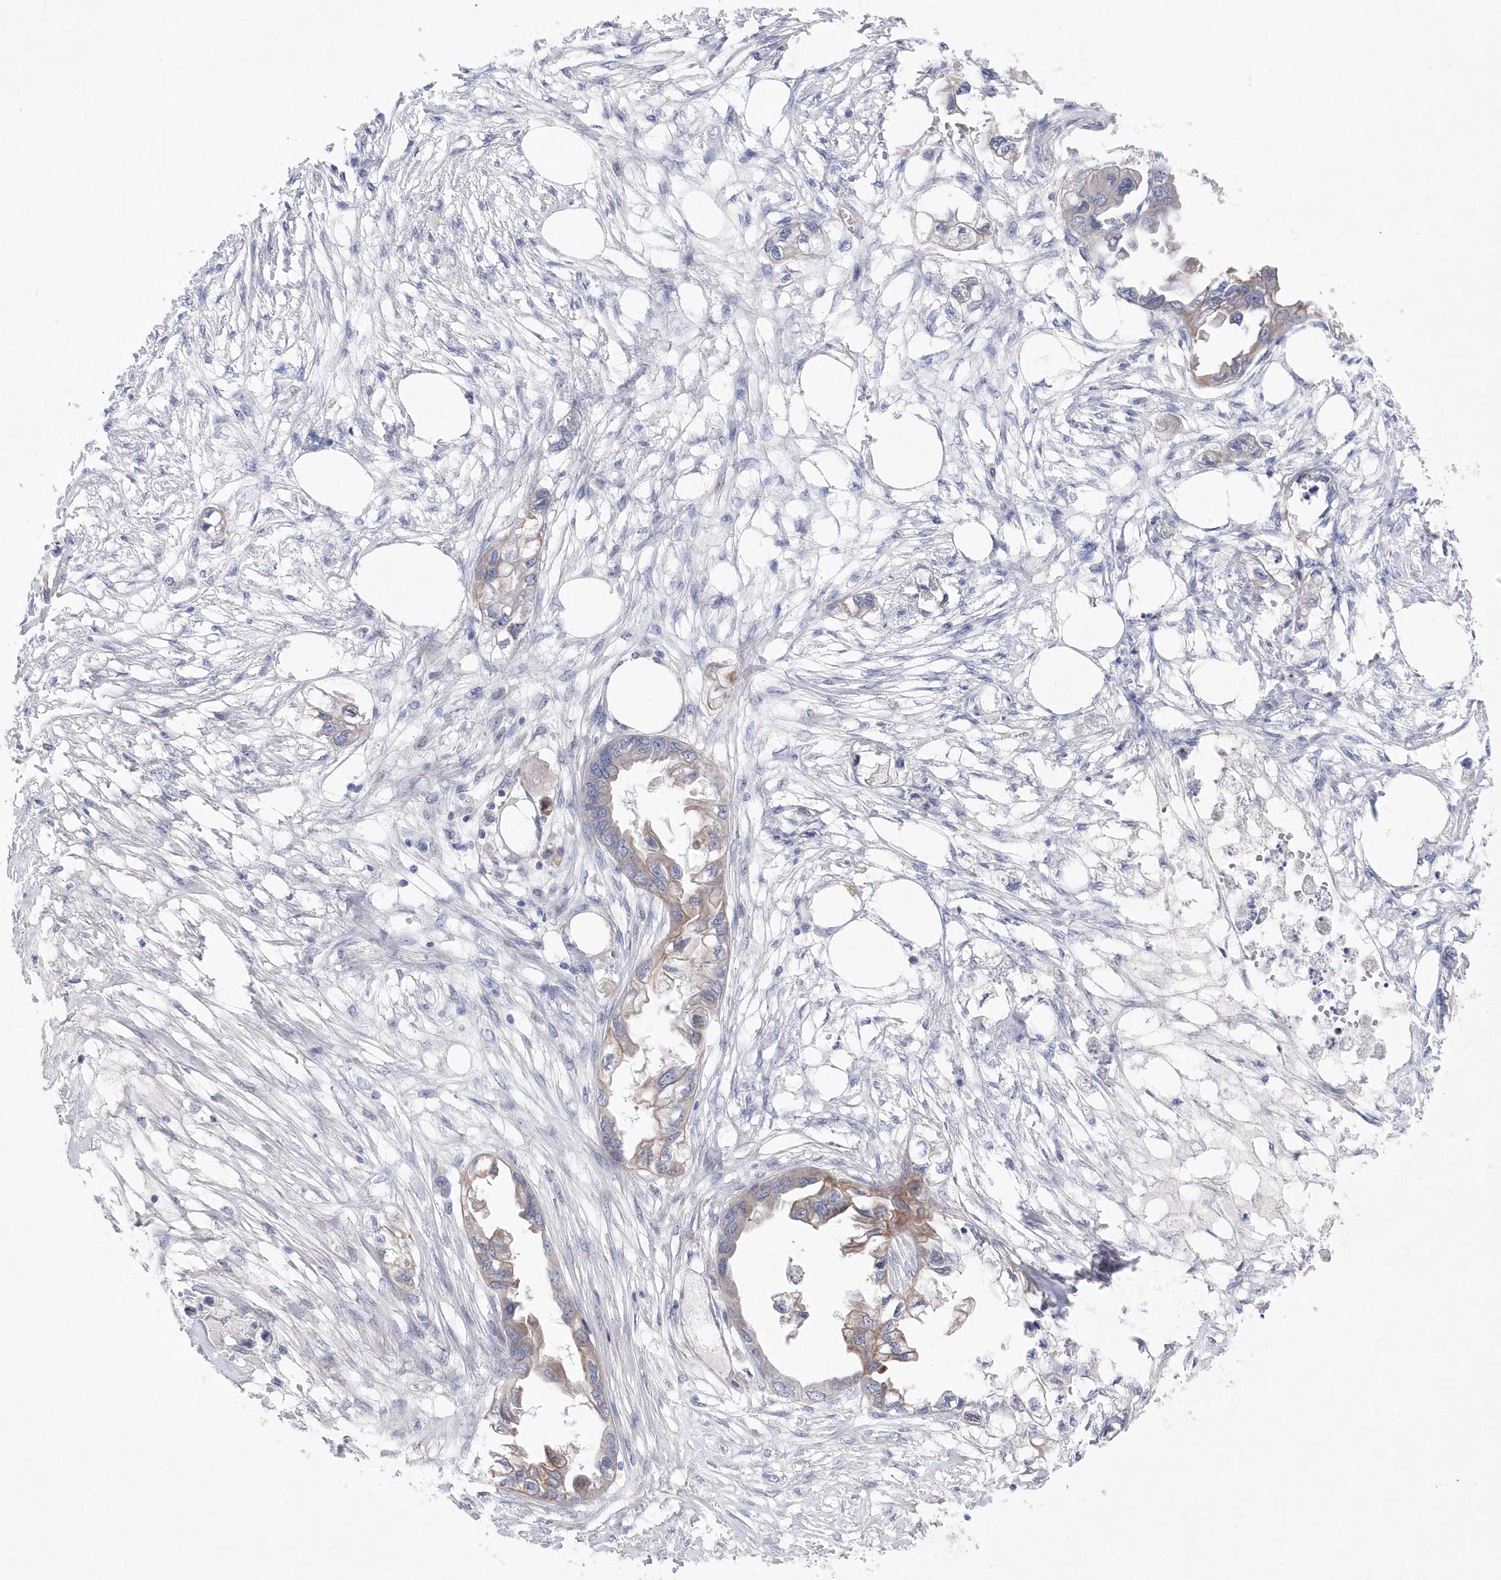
{"staining": {"intensity": "weak", "quantity": "<25%", "location": "cytoplasmic/membranous"}, "tissue": "endometrial cancer", "cell_type": "Tumor cells", "image_type": "cancer", "snomed": [{"axis": "morphology", "description": "Adenocarcinoma, NOS"}, {"axis": "morphology", "description": "Adenocarcinoma, metastatic, NOS"}, {"axis": "topography", "description": "Adipose tissue"}, {"axis": "topography", "description": "Endometrium"}], "caption": "Immunohistochemical staining of human endometrial cancer (adenocarcinoma) exhibits no significant positivity in tumor cells. (Immunohistochemistry (ihc), brightfield microscopy, high magnification).", "gene": "KIAA1586", "patient": {"sex": "female", "age": 67}}